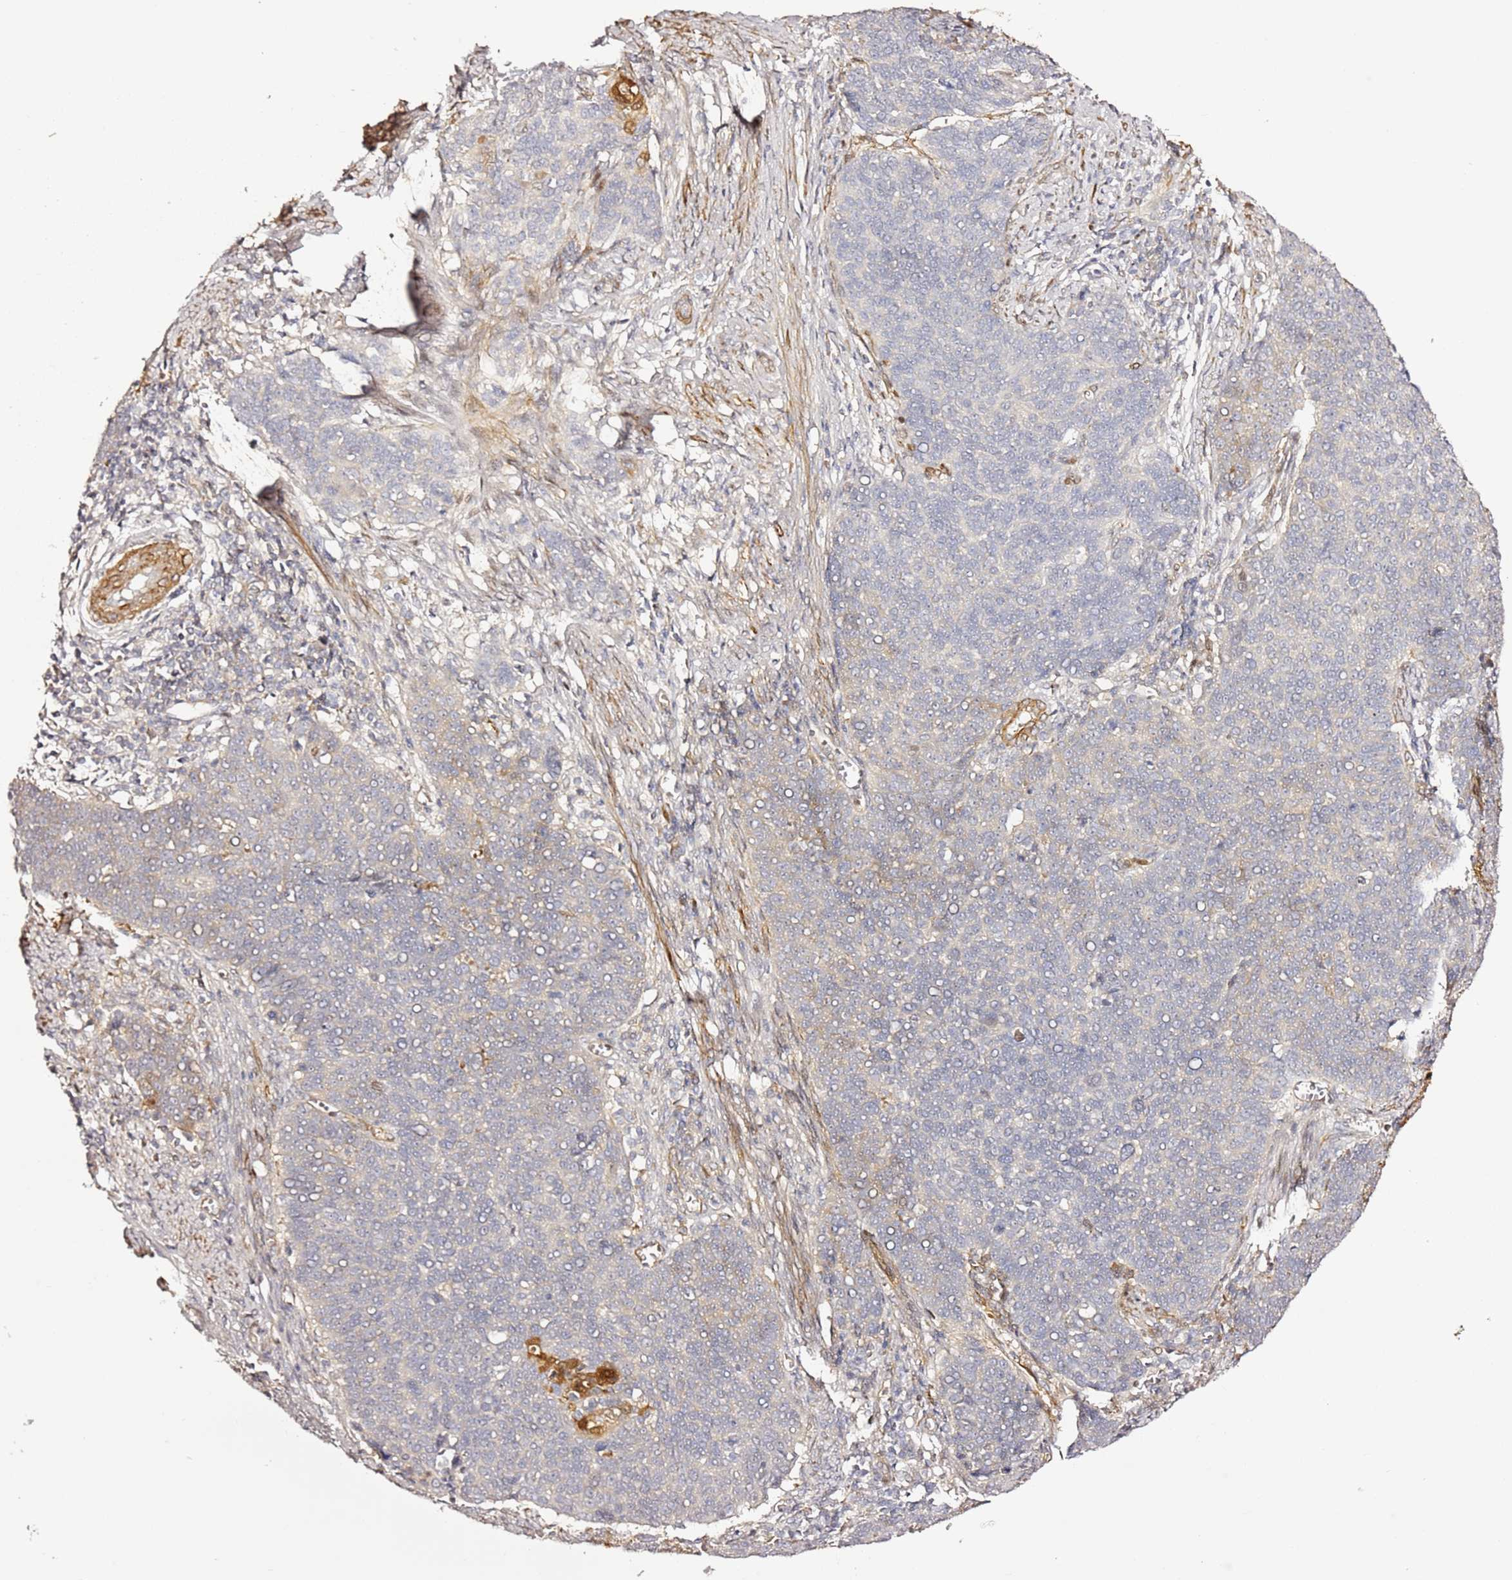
{"staining": {"intensity": "weak", "quantity": "<25%", "location": "cytoplasmic/membranous"}, "tissue": "cervical cancer", "cell_type": "Tumor cells", "image_type": "cancer", "snomed": [{"axis": "morphology", "description": "Squamous cell carcinoma, NOS"}, {"axis": "topography", "description": "Cervix"}], "caption": "IHC image of neoplastic tissue: human cervical squamous cell carcinoma stained with DAB shows no significant protein positivity in tumor cells.", "gene": "EPS8L1", "patient": {"sex": "female", "age": 39}}